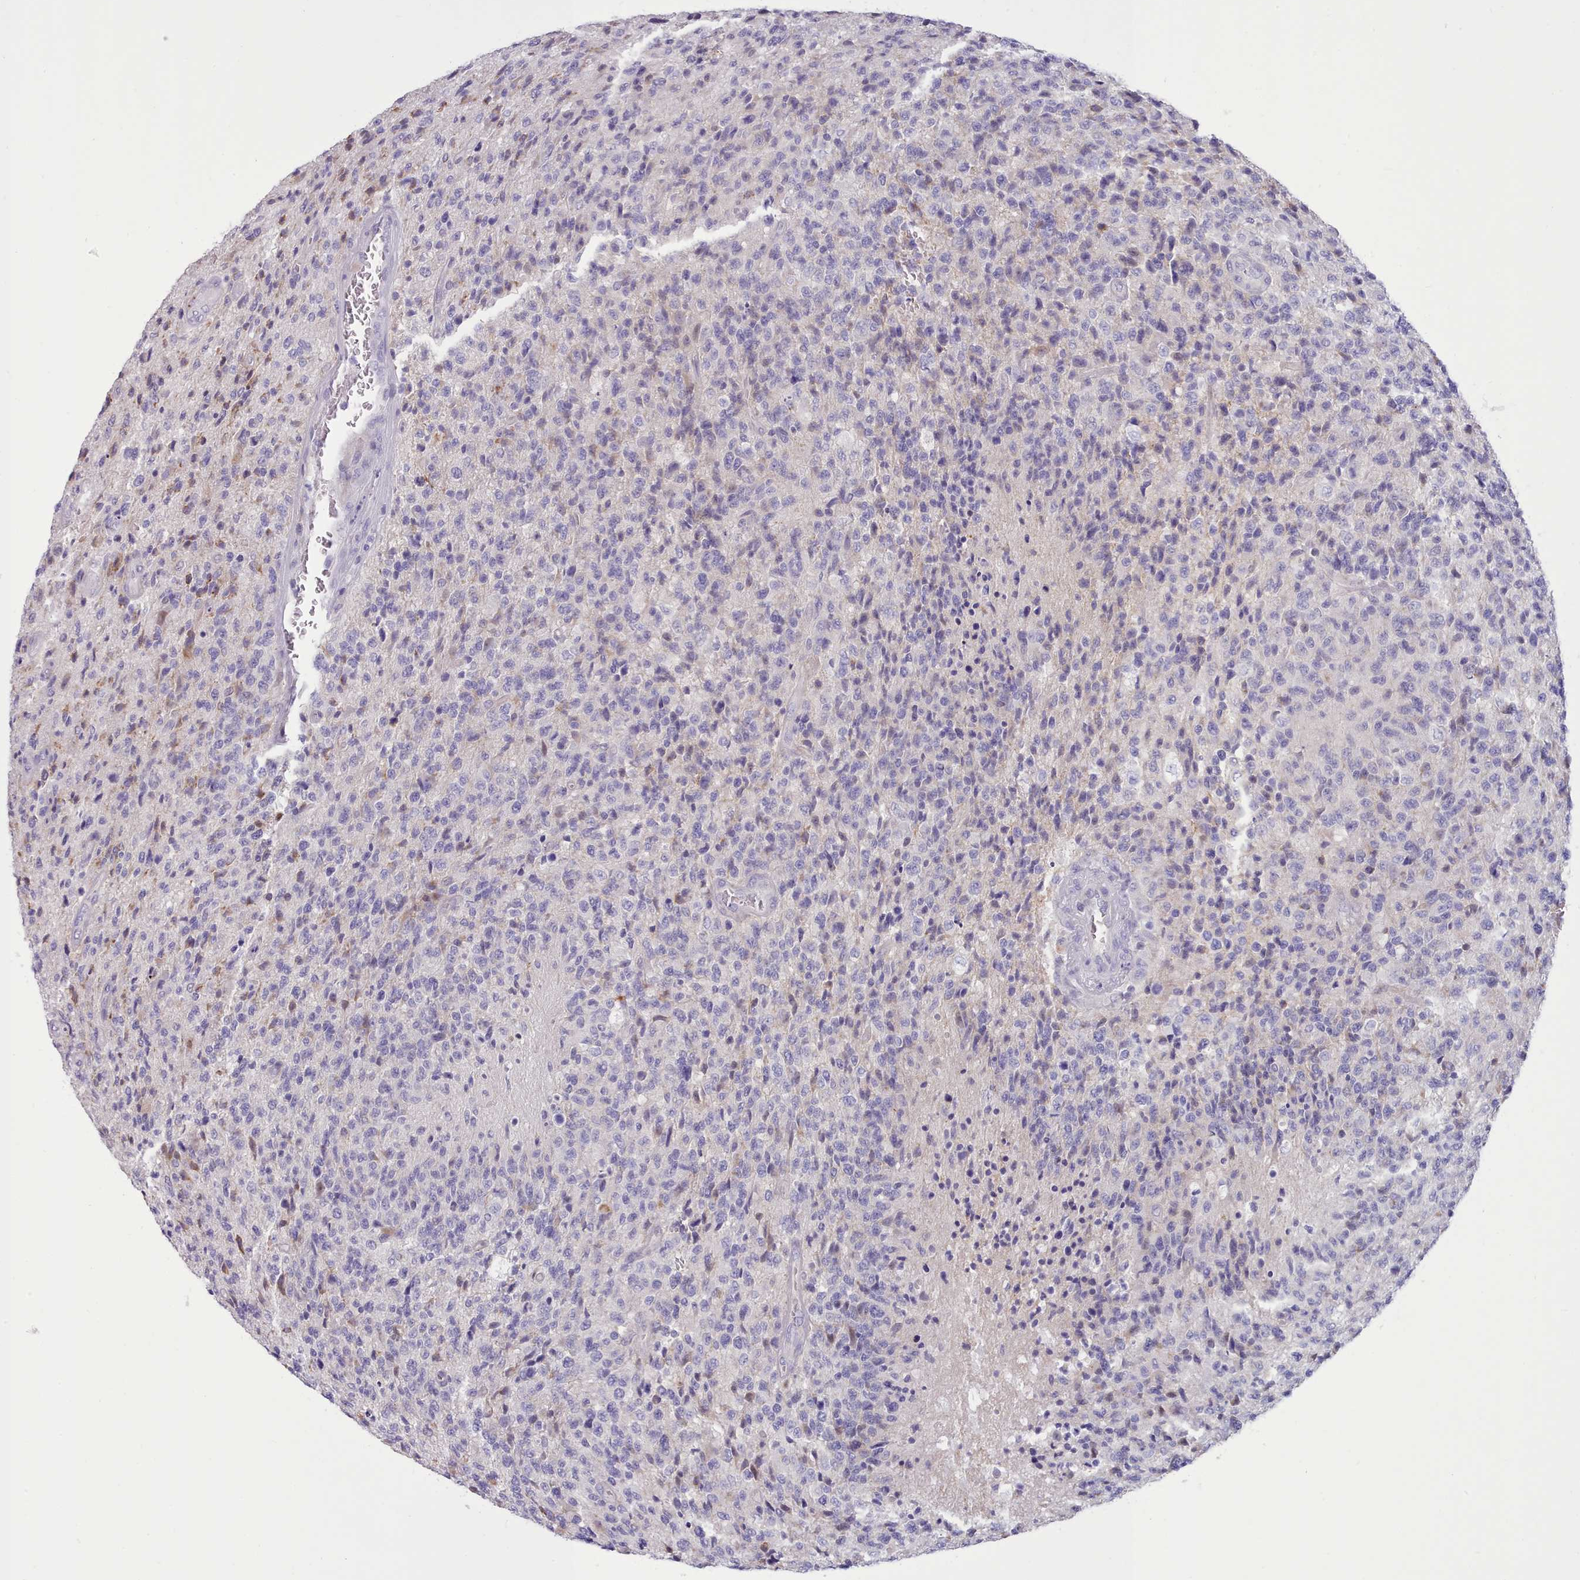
{"staining": {"intensity": "weak", "quantity": "<25%", "location": "cytoplasmic/membranous"}, "tissue": "glioma", "cell_type": "Tumor cells", "image_type": "cancer", "snomed": [{"axis": "morphology", "description": "Glioma, malignant, High grade"}, {"axis": "topography", "description": "Brain"}], "caption": "IHC image of neoplastic tissue: malignant high-grade glioma stained with DAB (3,3'-diaminobenzidine) reveals no significant protein expression in tumor cells.", "gene": "TMEM253", "patient": {"sex": "male", "age": 36}}